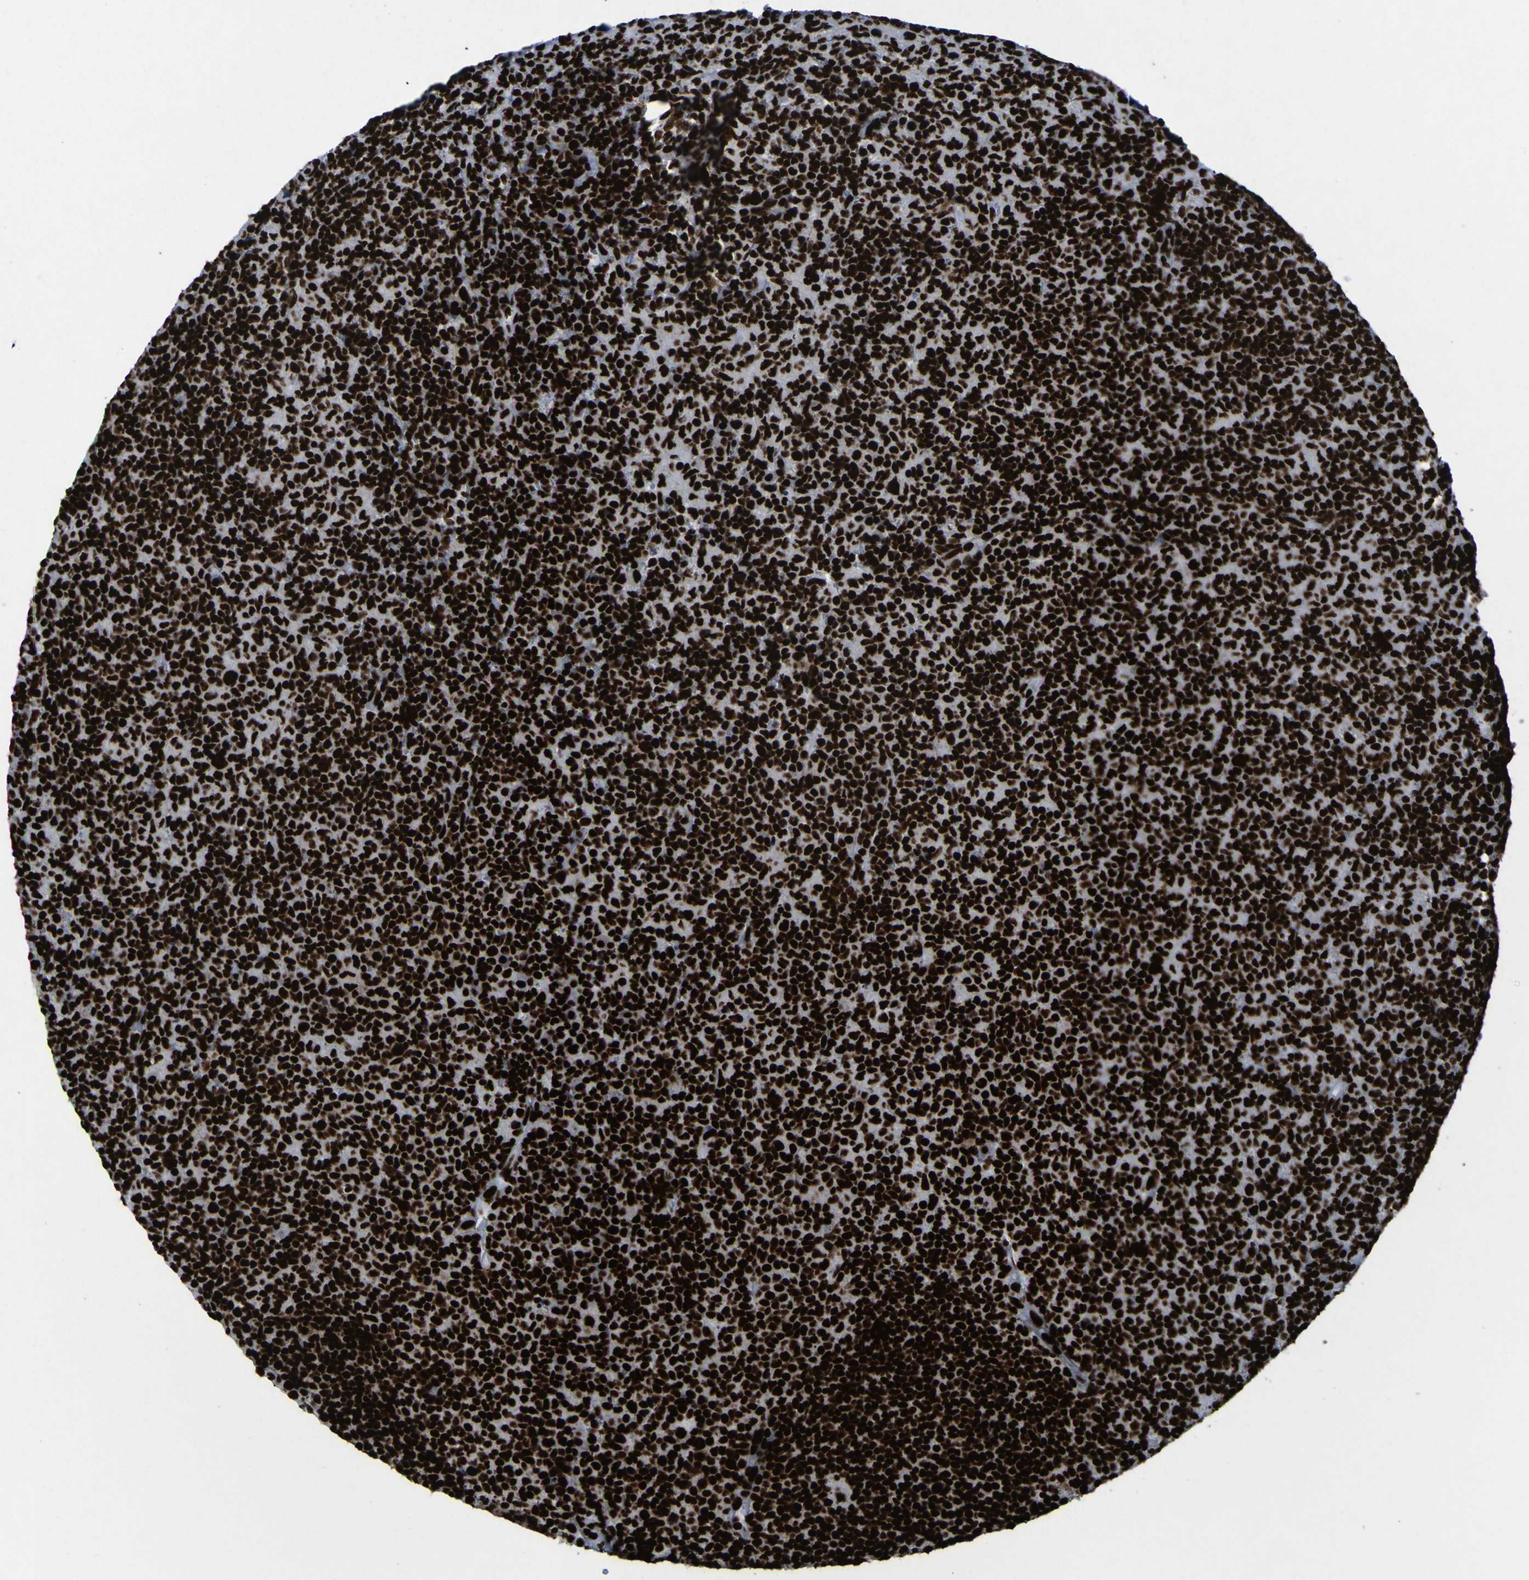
{"staining": {"intensity": "strong", "quantity": ">75%", "location": "nuclear"}, "tissue": "lymph node", "cell_type": "Germinal center cells", "image_type": "normal", "snomed": [{"axis": "morphology", "description": "Normal tissue, NOS"}, {"axis": "morphology", "description": "Inflammation, NOS"}, {"axis": "topography", "description": "Lymph node"}], "caption": "Immunohistochemistry (IHC) (DAB (3,3'-diaminobenzidine)) staining of normal lymph node demonstrates strong nuclear protein expression in about >75% of germinal center cells.", "gene": "NPM1", "patient": {"sex": "male", "age": 55}}